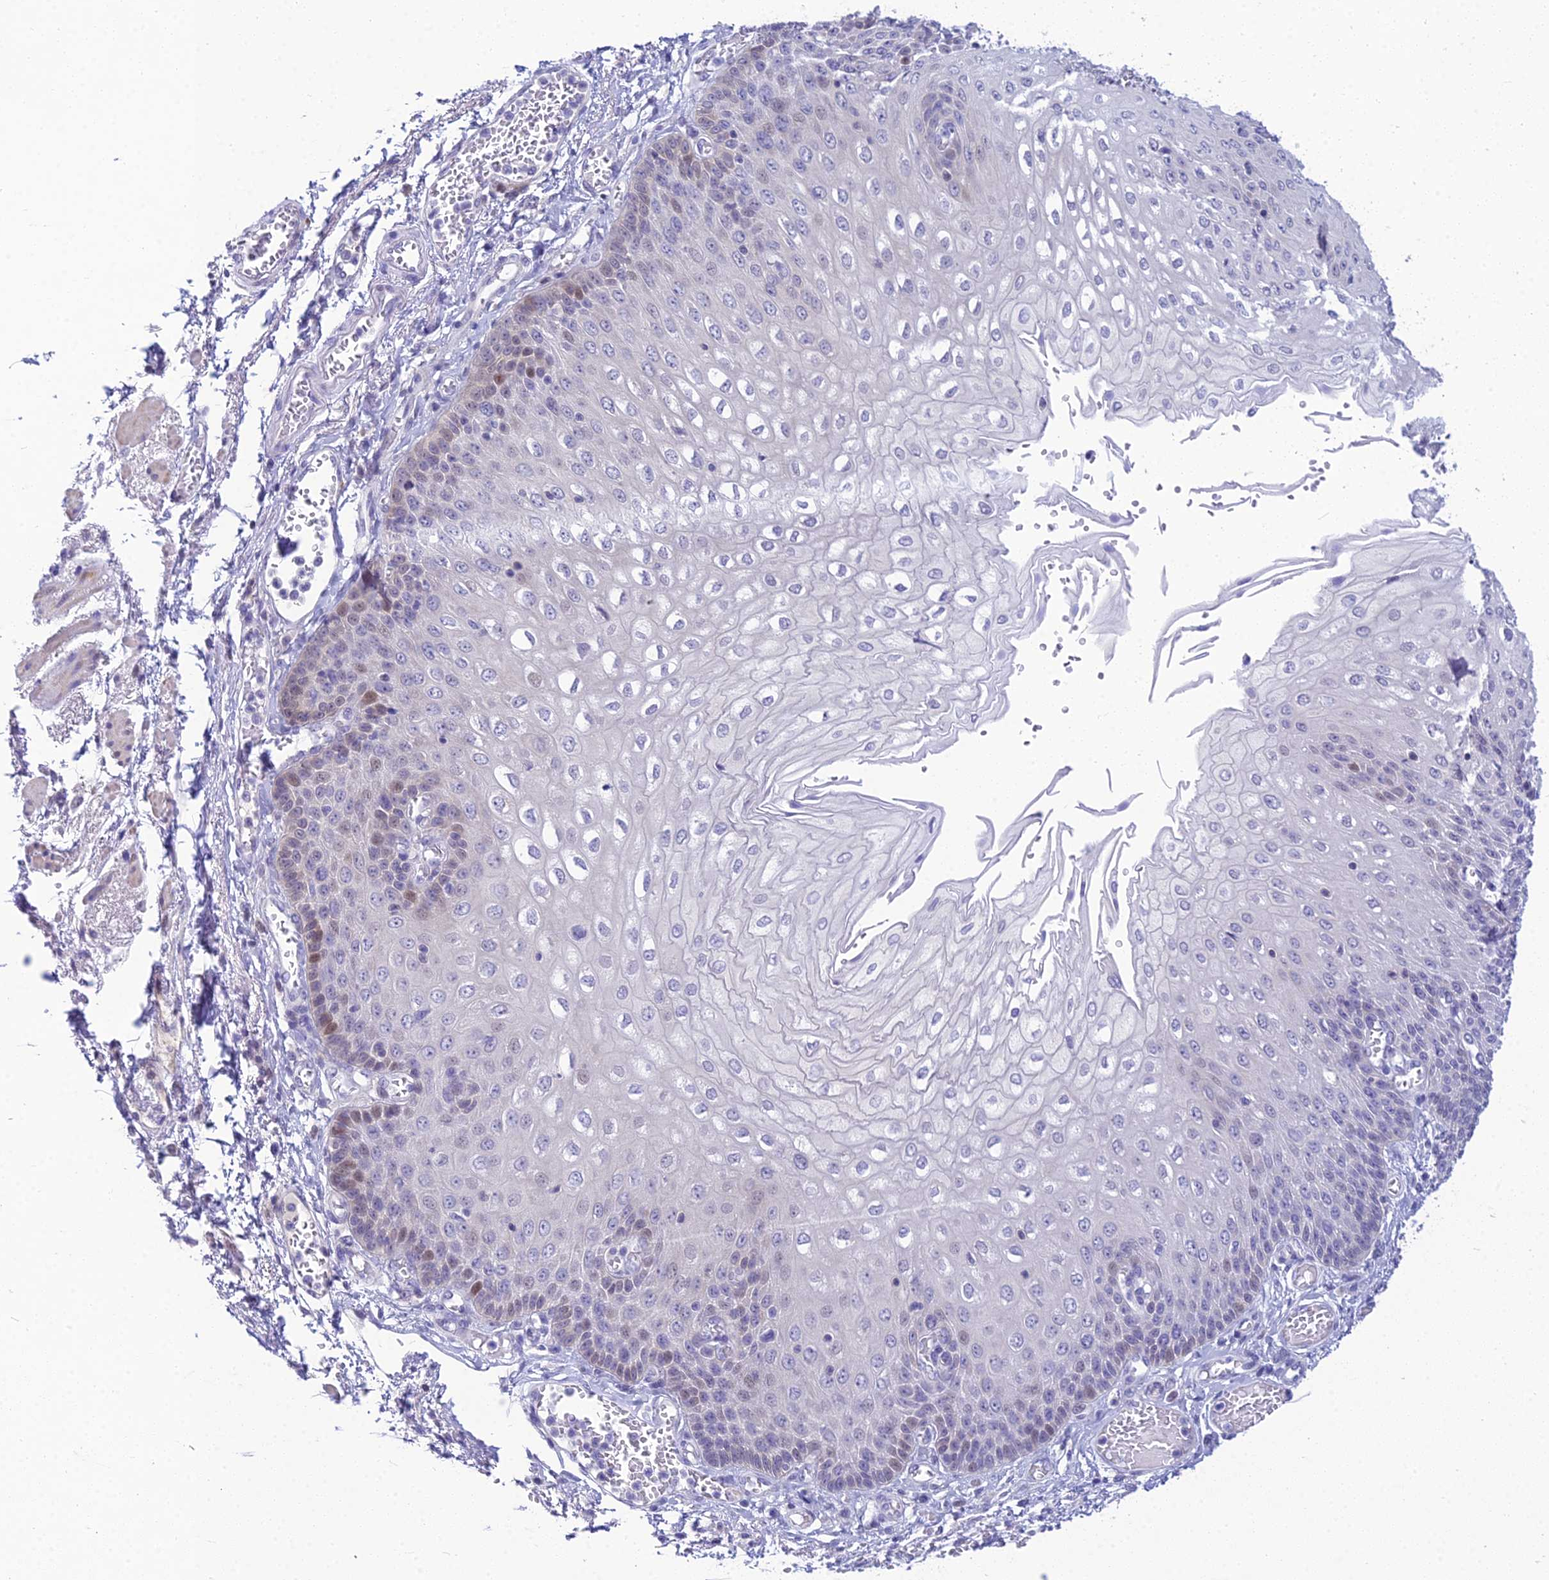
{"staining": {"intensity": "weak", "quantity": "25%-75%", "location": "nuclear"}, "tissue": "esophagus", "cell_type": "Squamous epithelial cells", "image_type": "normal", "snomed": [{"axis": "morphology", "description": "Normal tissue, NOS"}, {"axis": "topography", "description": "Esophagus"}], "caption": "Immunohistochemistry (IHC) of unremarkable esophagus shows low levels of weak nuclear expression in approximately 25%-75% of squamous epithelial cells. The staining was performed using DAB to visualize the protein expression in brown, while the nuclei were stained in blue with hematoxylin (Magnification: 20x).", "gene": "ZMIZ1", "patient": {"sex": "male", "age": 81}}